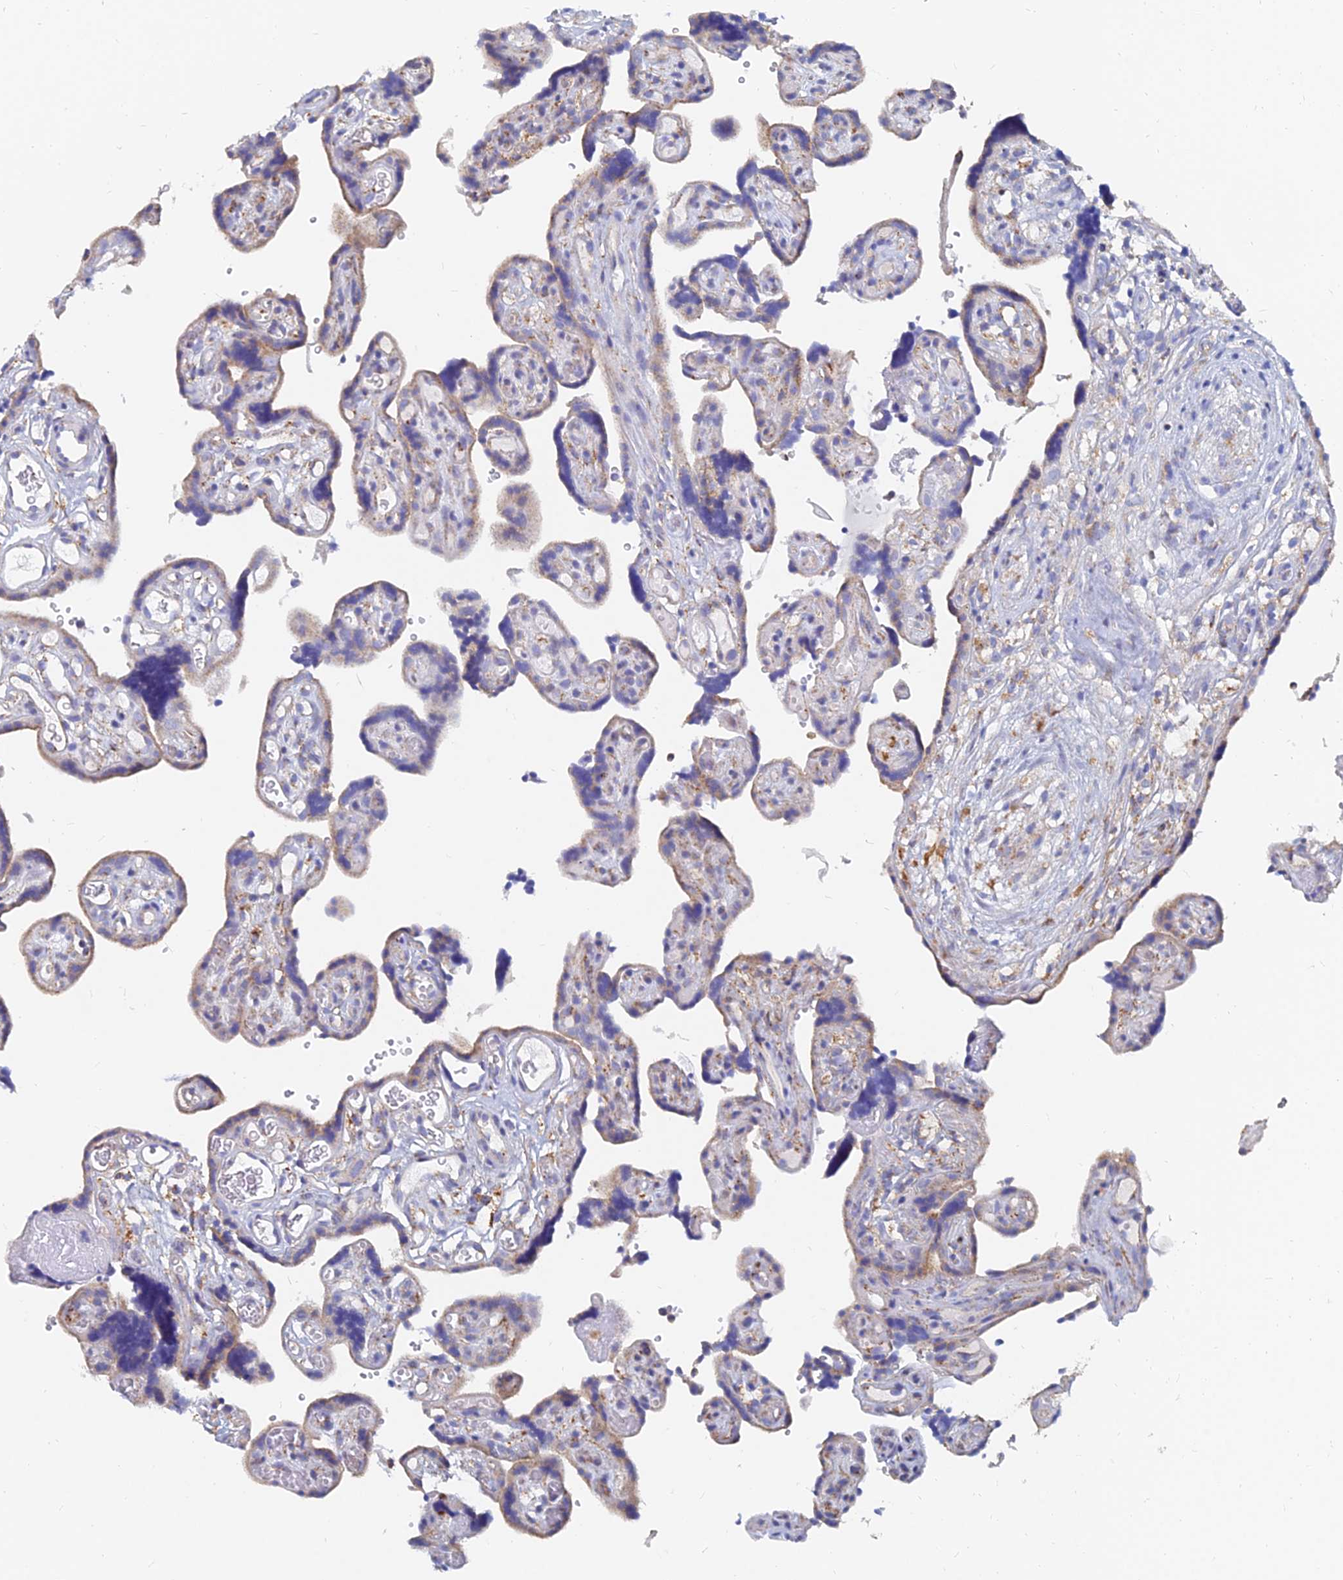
{"staining": {"intensity": "negative", "quantity": "none", "location": "none"}, "tissue": "placenta", "cell_type": "Decidual cells", "image_type": "normal", "snomed": [{"axis": "morphology", "description": "Normal tissue, NOS"}, {"axis": "topography", "description": "Placenta"}], "caption": "Protein analysis of normal placenta reveals no significant positivity in decidual cells. The staining was performed using DAB to visualize the protein expression in brown, while the nuclei were stained in blue with hematoxylin (Magnification: 20x).", "gene": "SPNS1", "patient": {"sex": "female", "age": 30}}